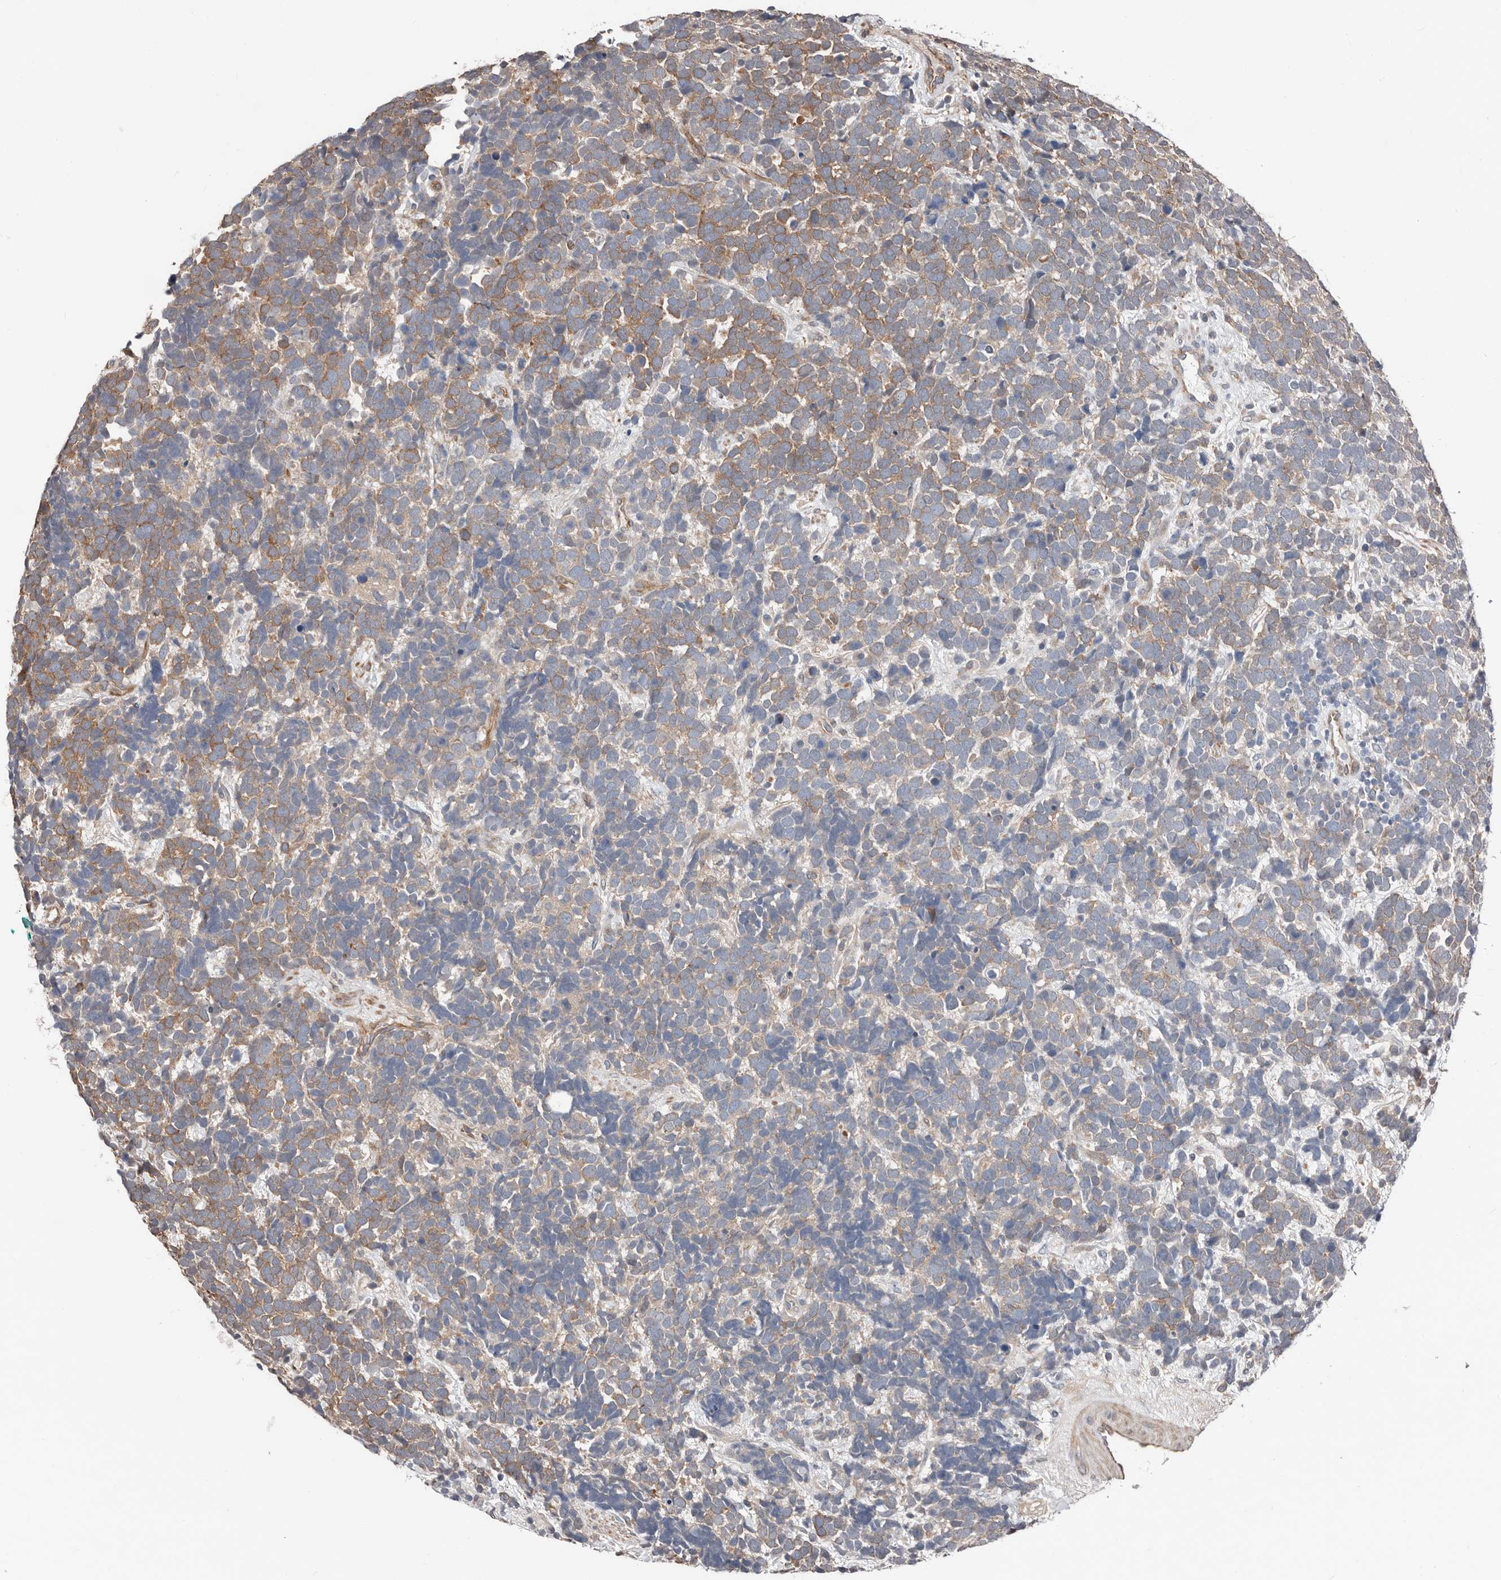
{"staining": {"intensity": "moderate", "quantity": "25%-75%", "location": "cytoplasmic/membranous"}, "tissue": "urothelial cancer", "cell_type": "Tumor cells", "image_type": "cancer", "snomed": [{"axis": "morphology", "description": "Urothelial carcinoma, High grade"}, {"axis": "topography", "description": "Urinary bladder"}], "caption": "High-grade urothelial carcinoma stained with DAB (3,3'-diaminobenzidine) immunohistochemistry (IHC) demonstrates medium levels of moderate cytoplasmic/membranous positivity in approximately 25%-75% of tumor cells.", "gene": "ASRGL1", "patient": {"sex": "female", "age": 82}}